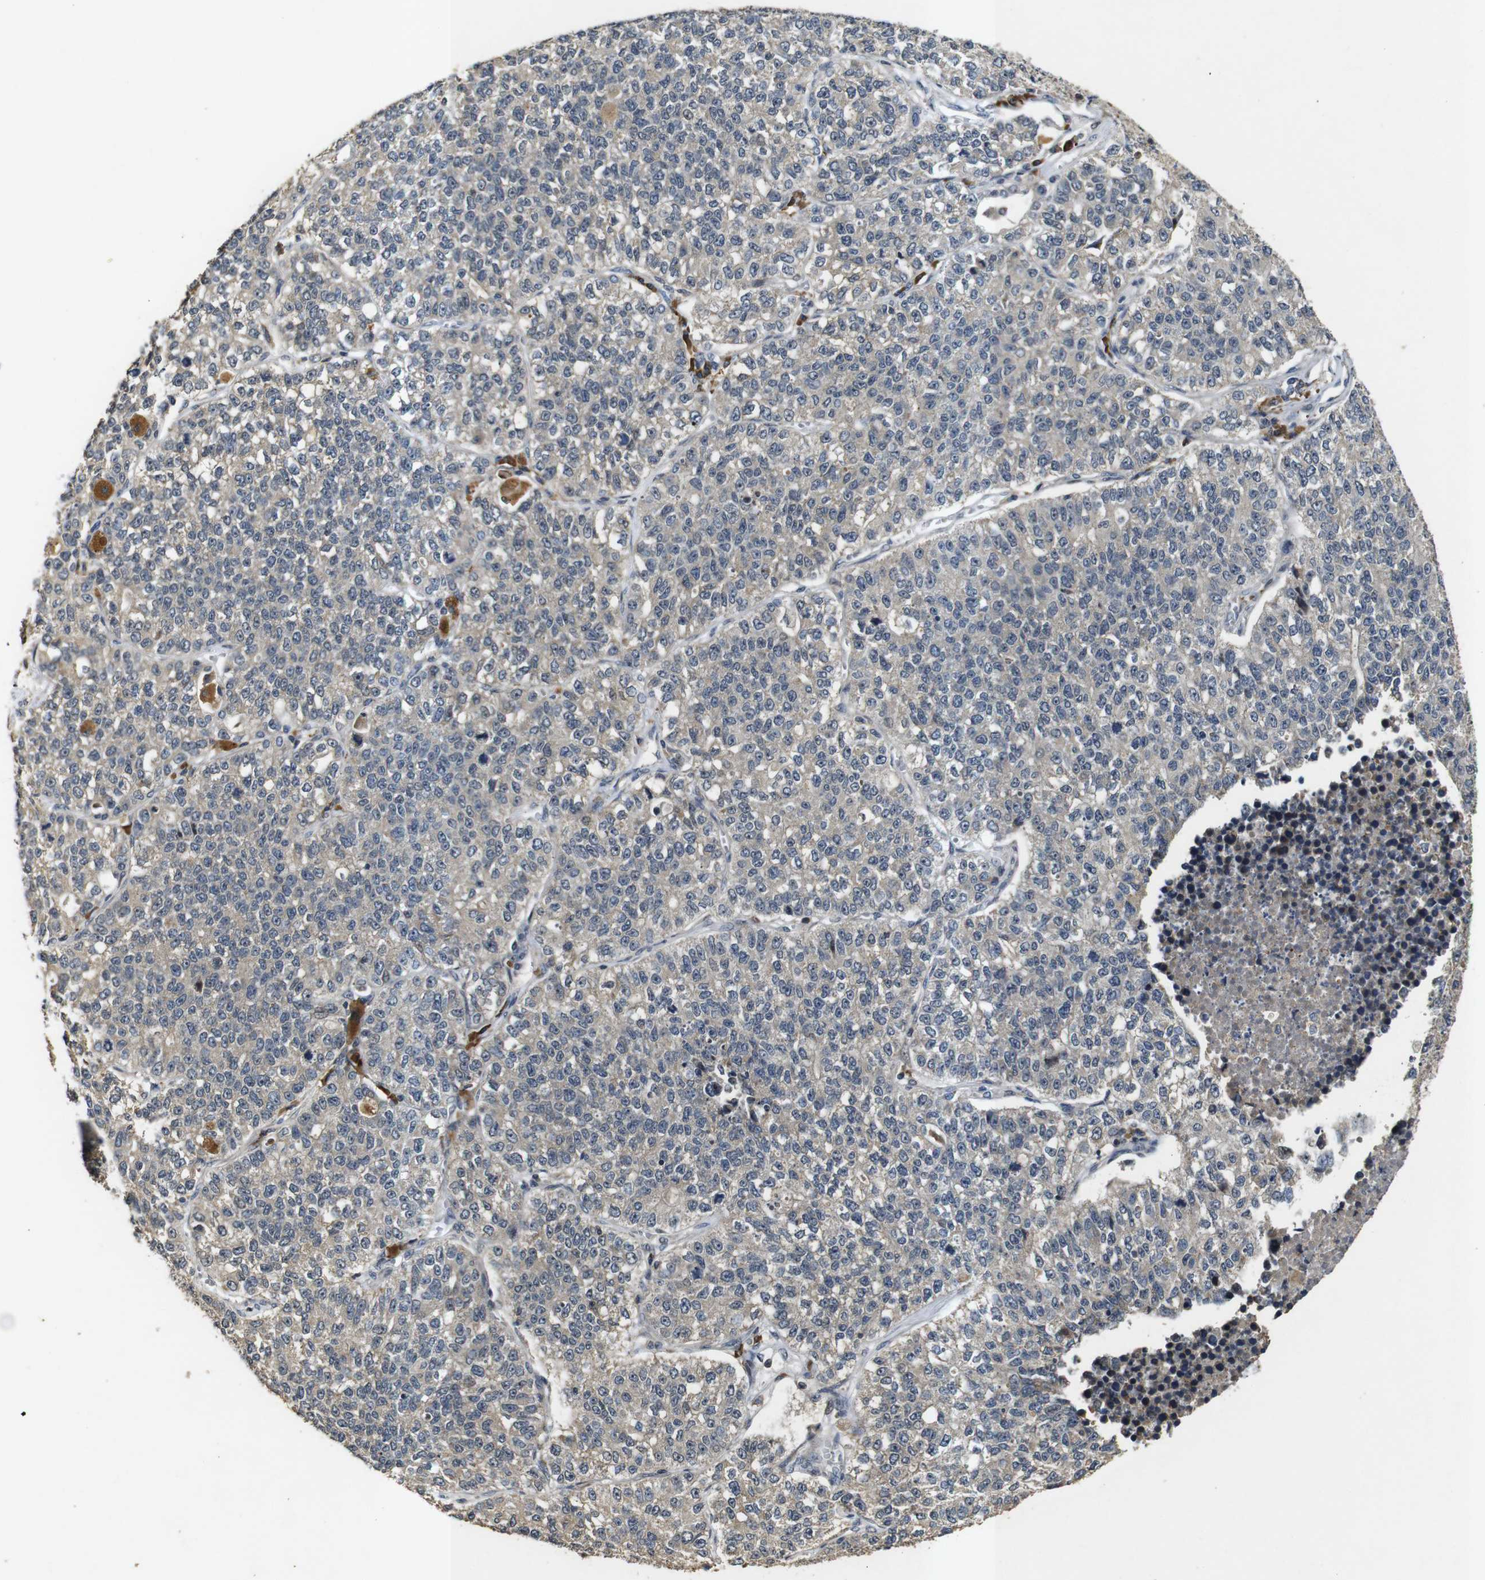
{"staining": {"intensity": "weak", "quantity": "25%-75%", "location": "cytoplasmic/membranous"}, "tissue": "lung cancer", "cell_type": "Tumor cells", "image_type": "cancer", "snomed": [{"axis": "morphology", "description": "Adenocarcinoma, NOS"}, {"axis": "topography", "description": "Lung"}], "caption": "This micrograph shows immunohistochemistry staining of lung cancer (adenocarcinoma), with low weak cytoplasmic/membranous expression in about 25%-75% of tumor cells.", "gene": "MAGI2", "patient": {"sex": "male", "age": 49}}